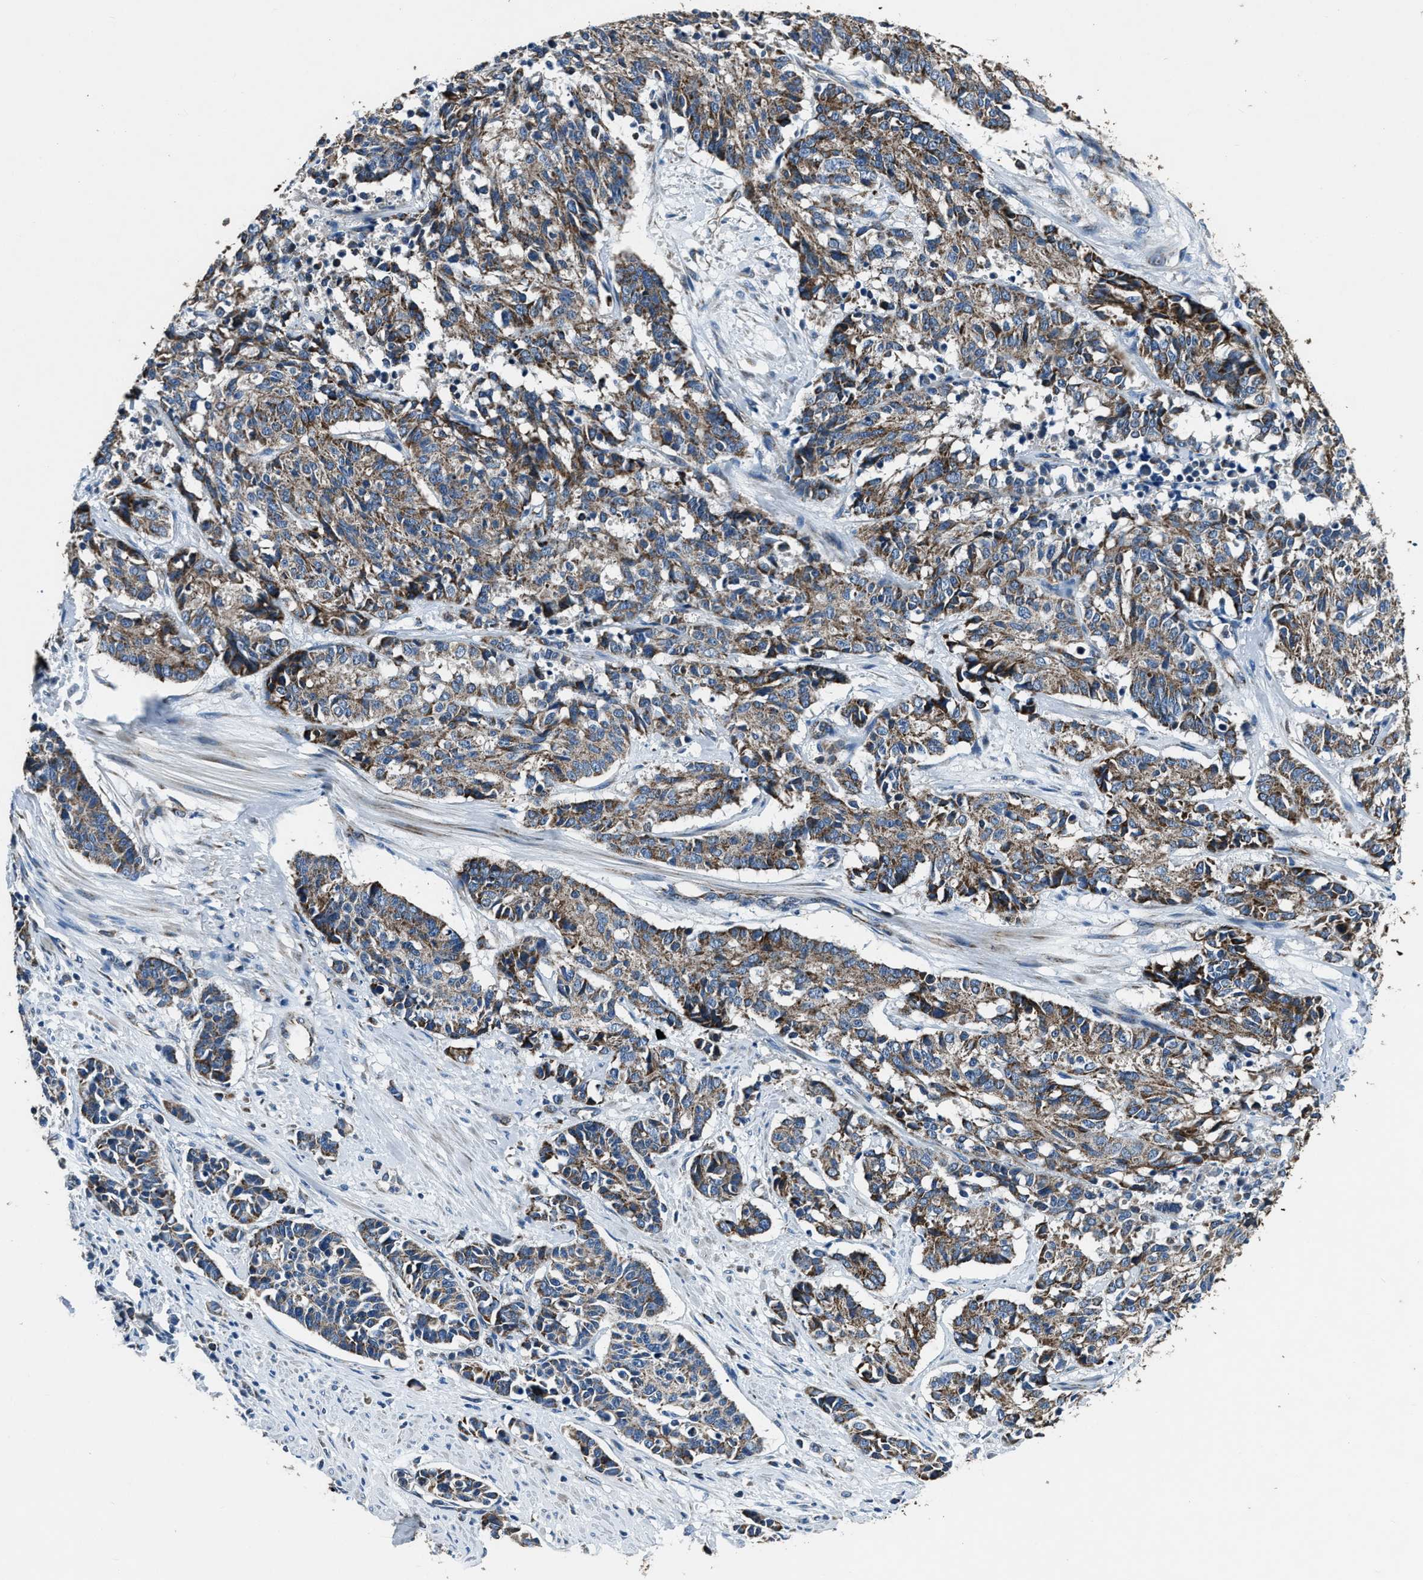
{"staining": {"intensity": "moderate", "quantity": ">75%", "location": "cytoplasmic/membranous"}, "tissue": "cervical cancer", "cell_type": "Tumor cells", "image_type": "cancer", "snomed": [{"axis": "morphology", "description": "Squamous cell carcinoma, NOS"}, {"axis": "topography", "description": "Cervix"}], "caption": "There is medium levels of moderate cytoplasmic/membranous expression in tumor cells of cervical squamous cell carcinoma, as demonstrated by immunohistochemical staining (brown color).", "gene": "OGDH", "patient": {"sex": "female", "age": 35}}